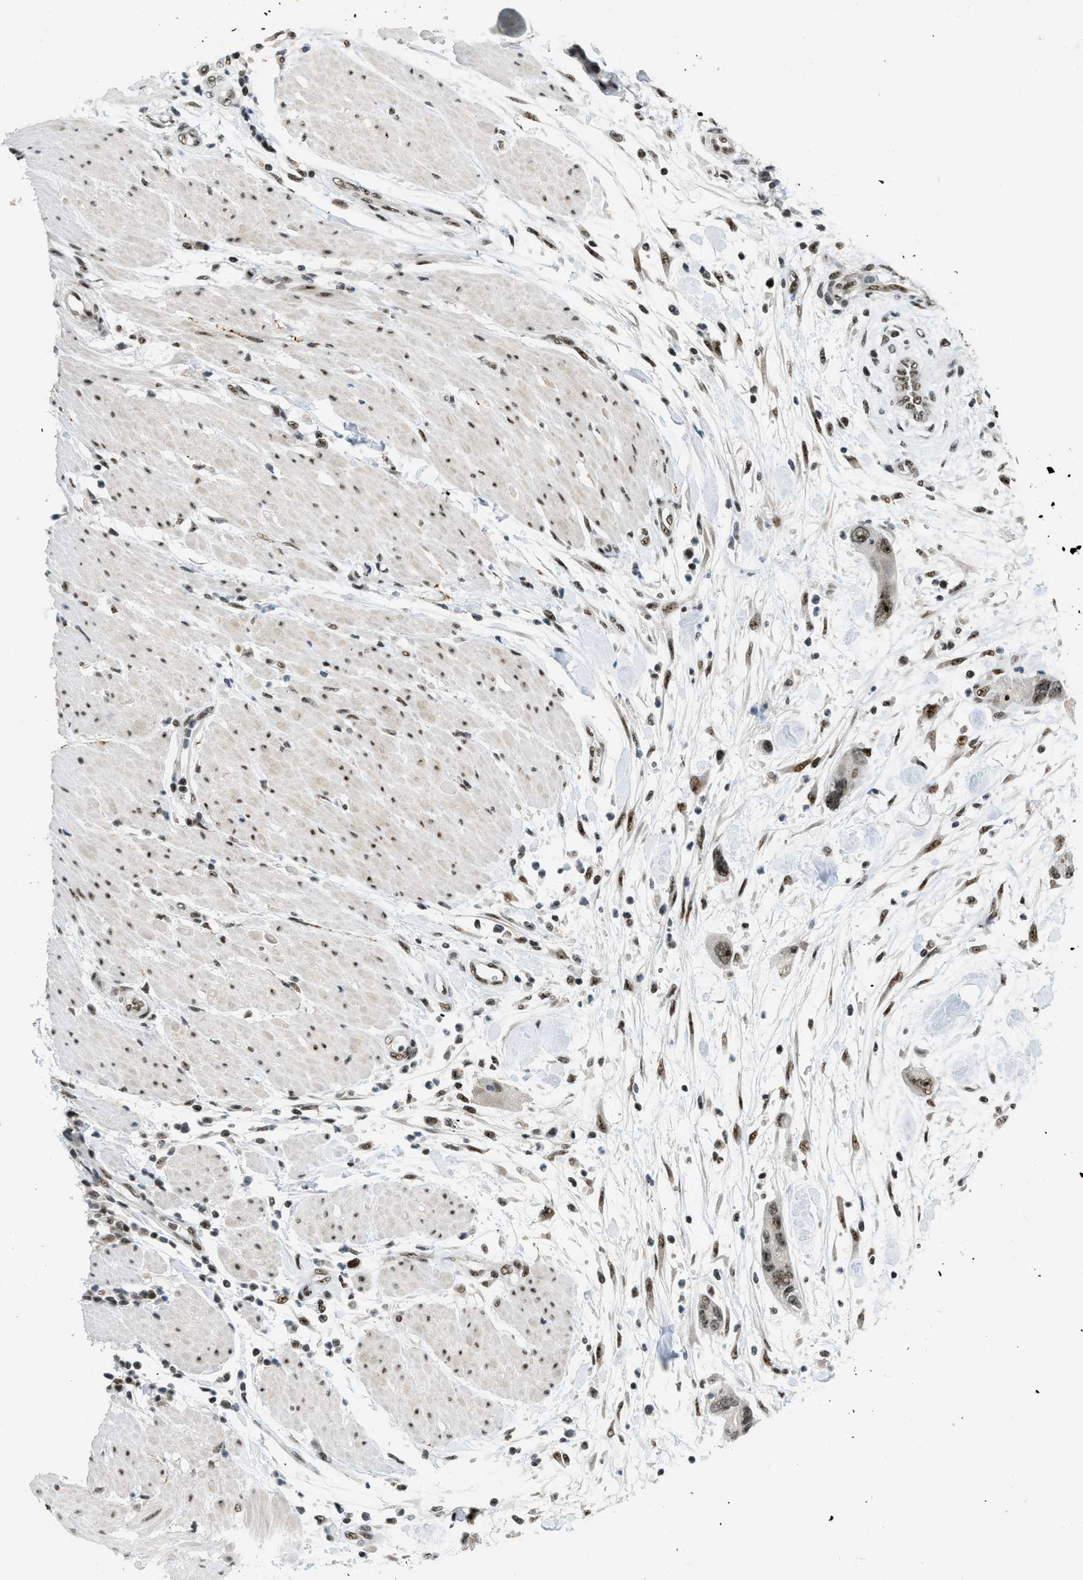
{"staining": {"intensity": "moderate", "quantity": ">75%", "location": "nuclear"}, "tissue": "pancreatic cancer", "cell_type": "Tumor cells", "image_type": "cancer", "snomed": [{"axis": "morphology", "description": "Normal tissue, NOS"}, {"axis": "morphology", "description": "Adenocarcinoma, NOS"}, {"axis": "topography", "description": "Pancreas"}], "caption": "Human pancreatic adenocarcinoma stained with a protein marker exhibits moderate staining in tumor cells.", "gene": "URB1", "patient": {"sex": "female", "age": 71}}